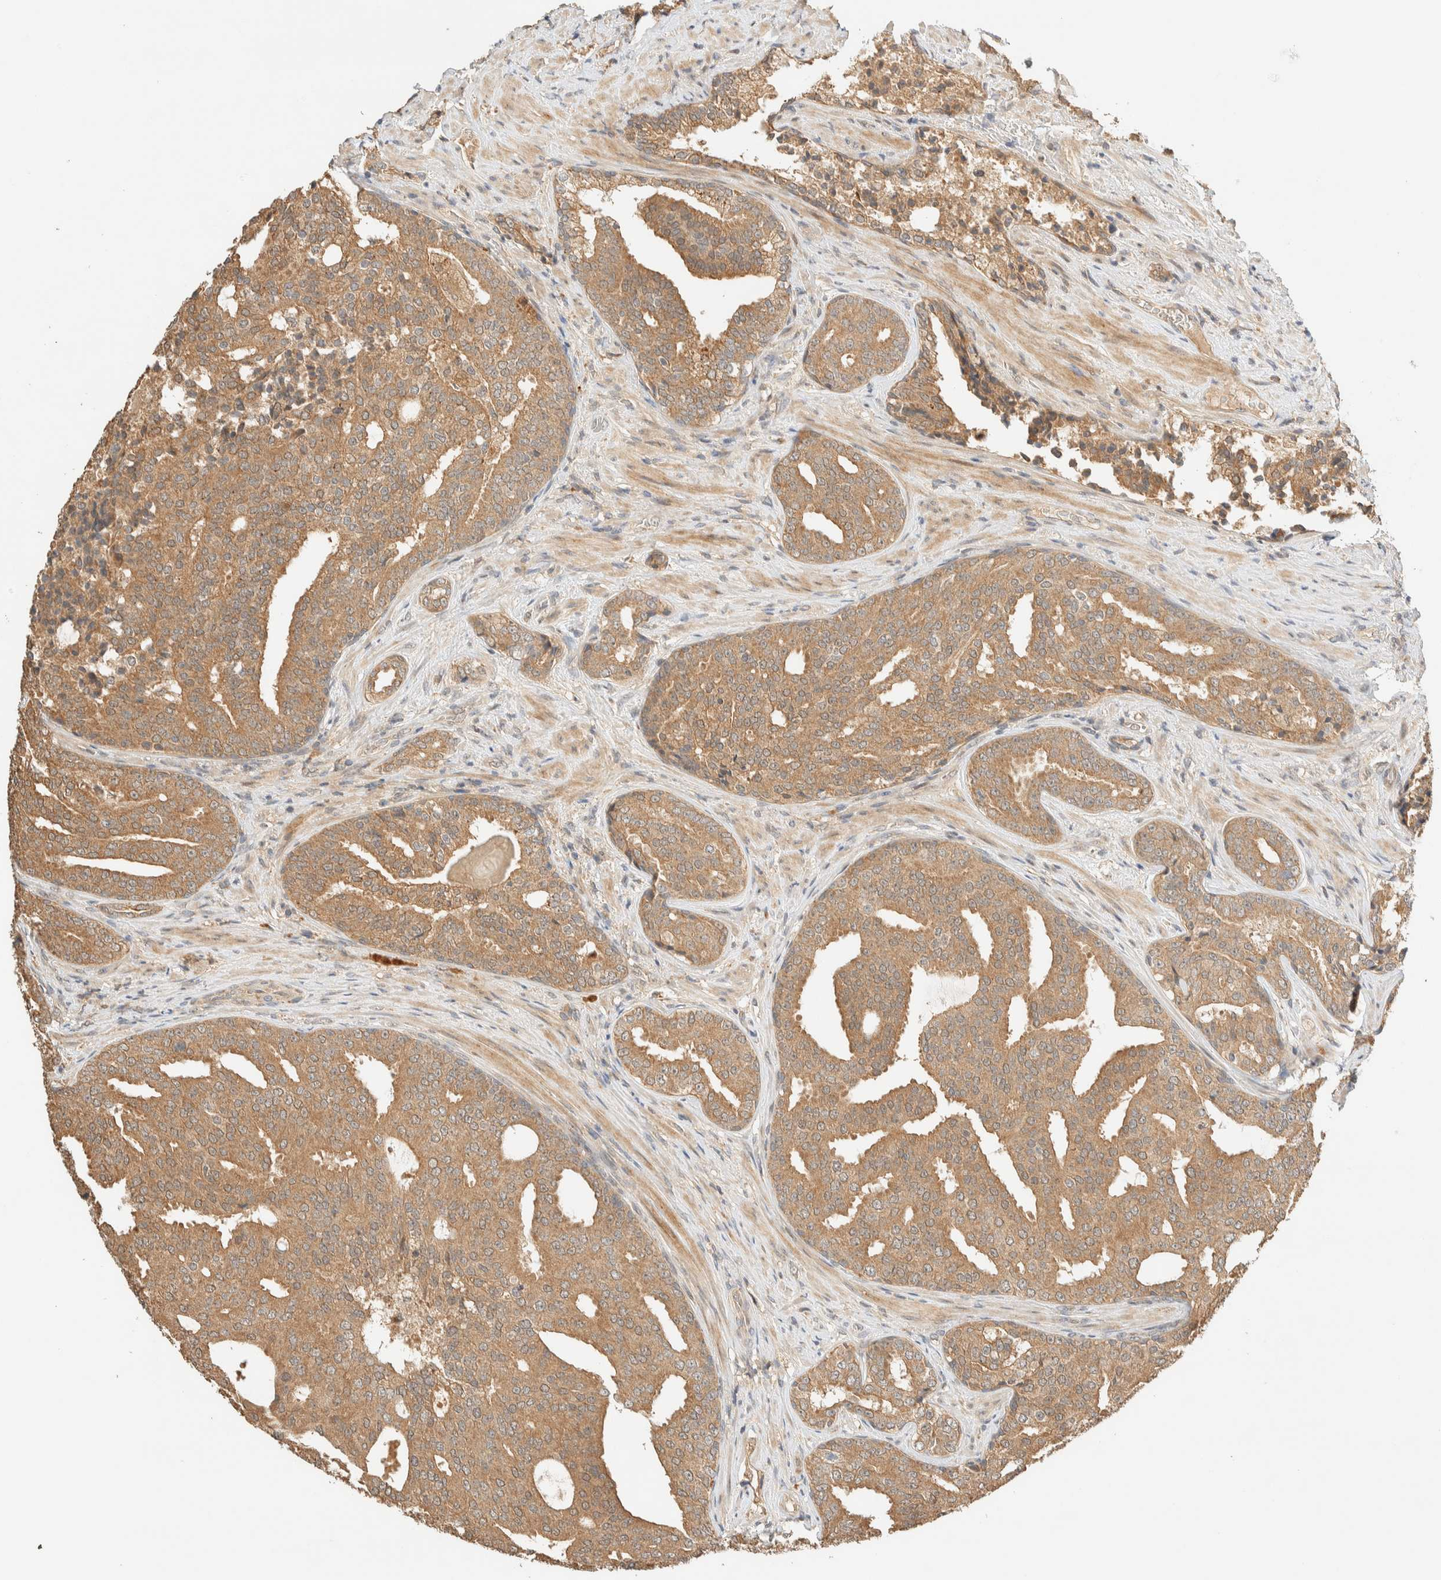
{"staining": {"intensity": "moderate", "quantity": ">75%", "location": "cytoplasmic/membranous"}, "tissue": "prostate cancer", "cell_type": "Tumor cells", "image_type": "cancer", "snomed": [{"axis": "morphology", "description": "Adenocarcinoma, High grade"}, {"axis": "topography", "description": "Prostate"}], "caption": "IHC (DAB) staining of human high-grade adenocarcinoma (prostate) shows moderate cytoplasmic/membranous protein positivity in about >75% of tumor cells.", "gene": "ZBTB34", "patient": {"sex": "male", "age": 71}}